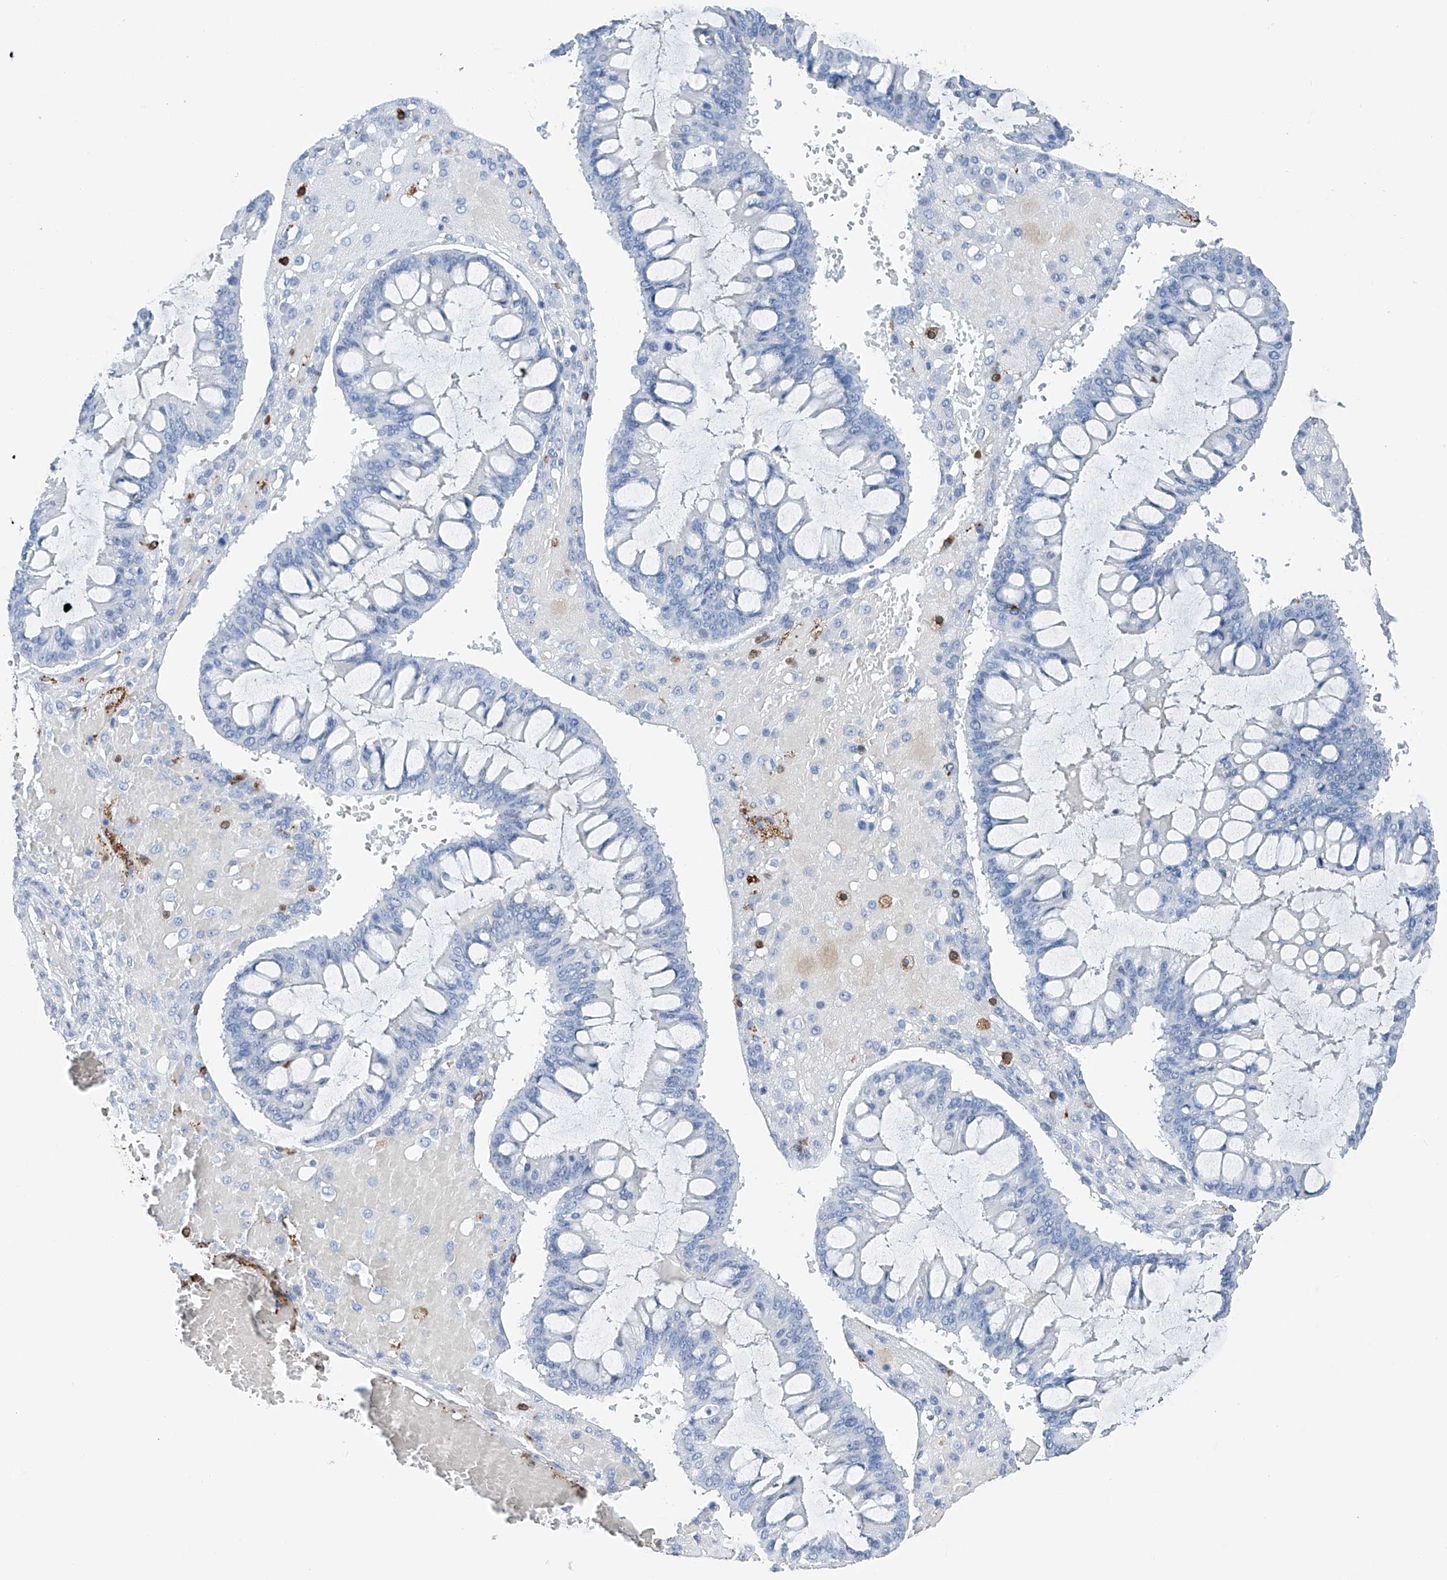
{"staining": {"intensity": "negative", "quantity": "none", "location": "none"}, "tissue": "ovarian cancer", "cell_type": "Tumor cells", "image_type": "cancer", "snomed": [{"axis": "morphology", "description": "Cystadenocarcinoma, mucinous, NOS"}, {"axis": "topography", "description": "Ovary"}], "caption": "Tumor cells show no significant protein positivity in mucinous cystadenocarcinoma (ovarian).", "gene": "TBXAS1", "patient": {"sex": "female", "age": 73}}